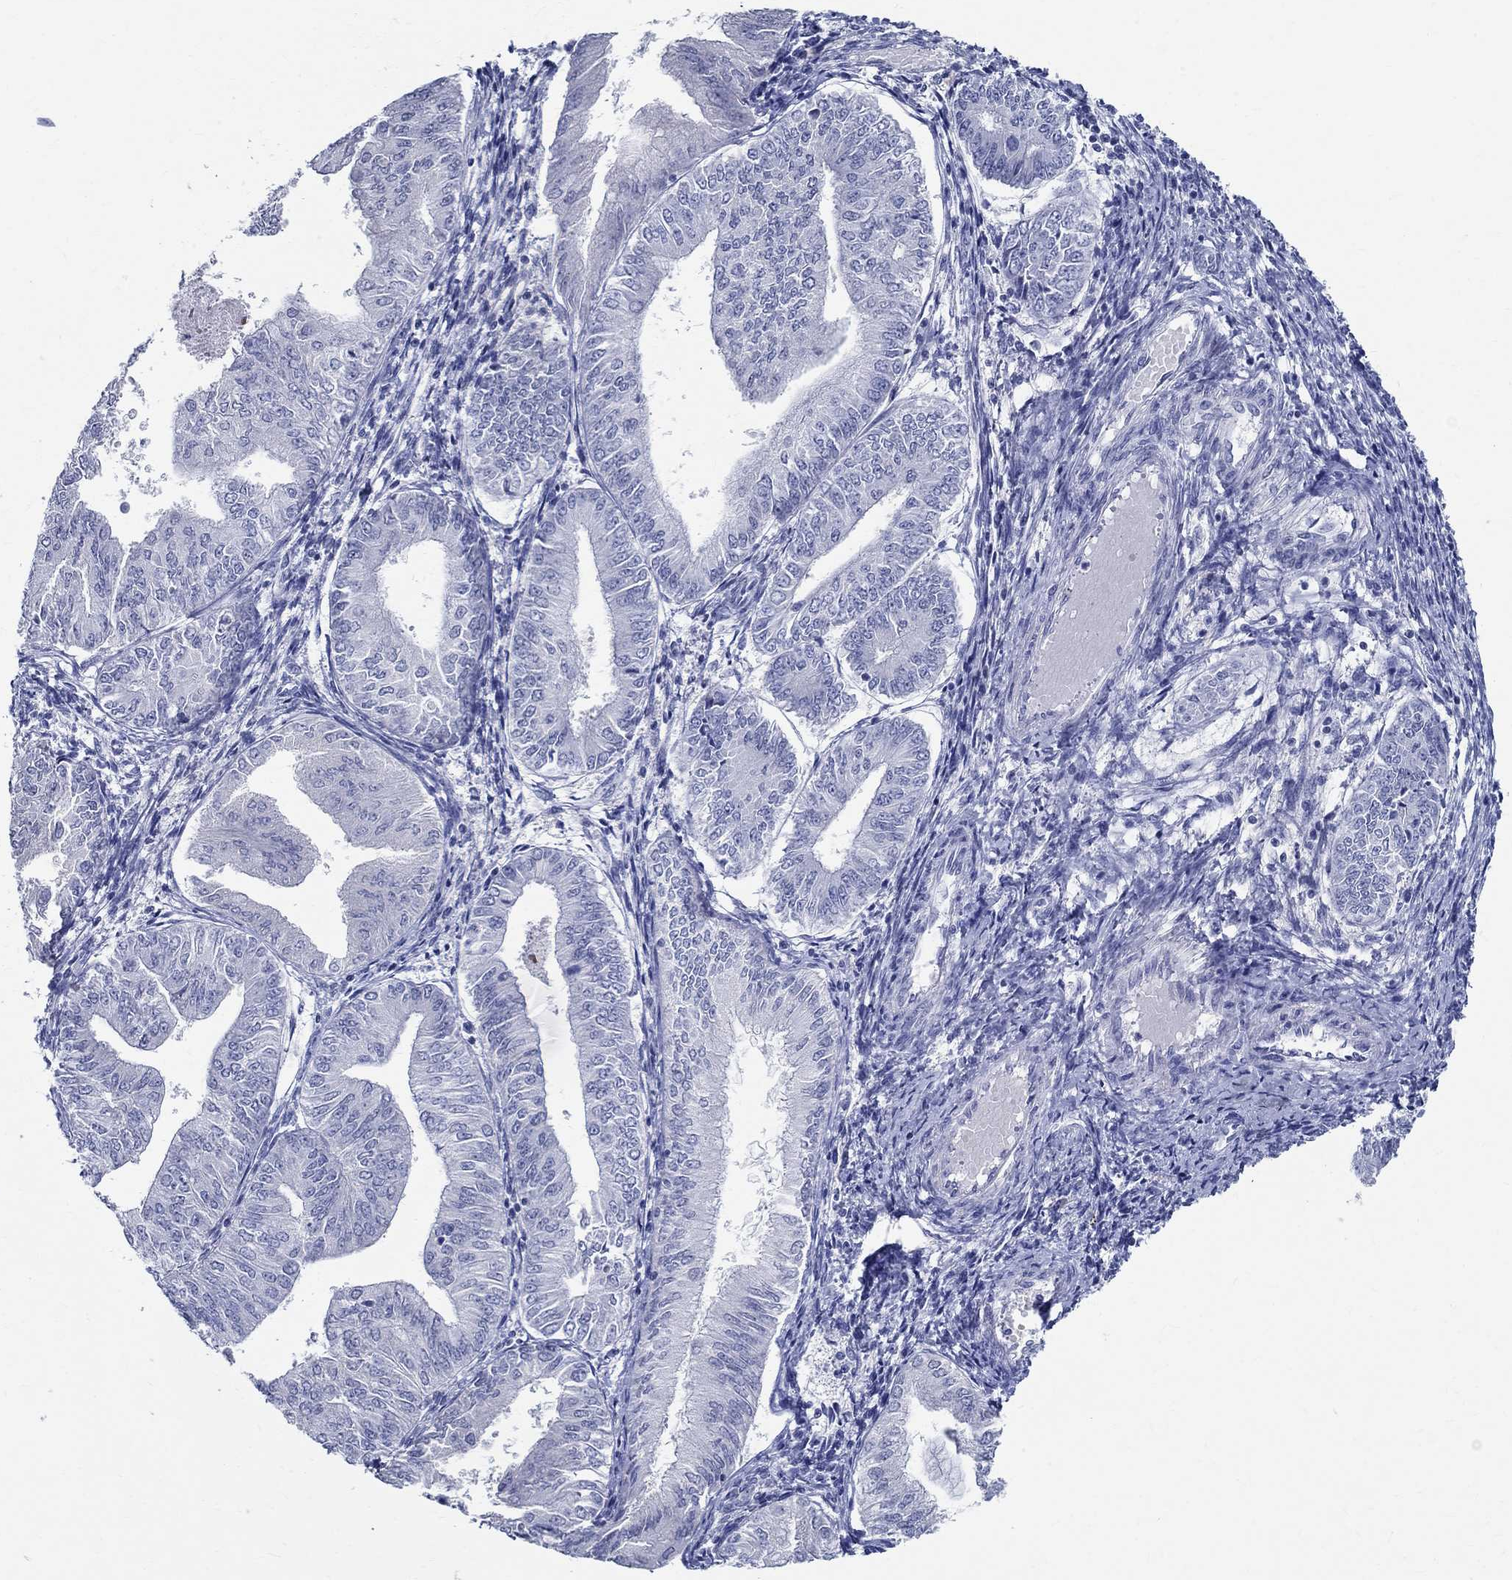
{"staining": {"intensity": "negative", "quantity": "none", "location": "none"}, "tissue": "endometrial cancer", "cell_type": "Tumor cells", "image_type": "cancer", "snomed": [{"axis": "morphology", "description": "Adenocarcinoma, NOS"}, {"axis": "topography", "description": "Endometrium"}], "caption": "DAB immunohistochemical staining of human endometrial cancer (adenocarcinoma) reveals no significant expression in tumor cells. (Immunohistochemistry (ihc), brightfield microscopy, high magnification).", "gene": "CETN1", "patient": {"sex": "female", "age": 53}}